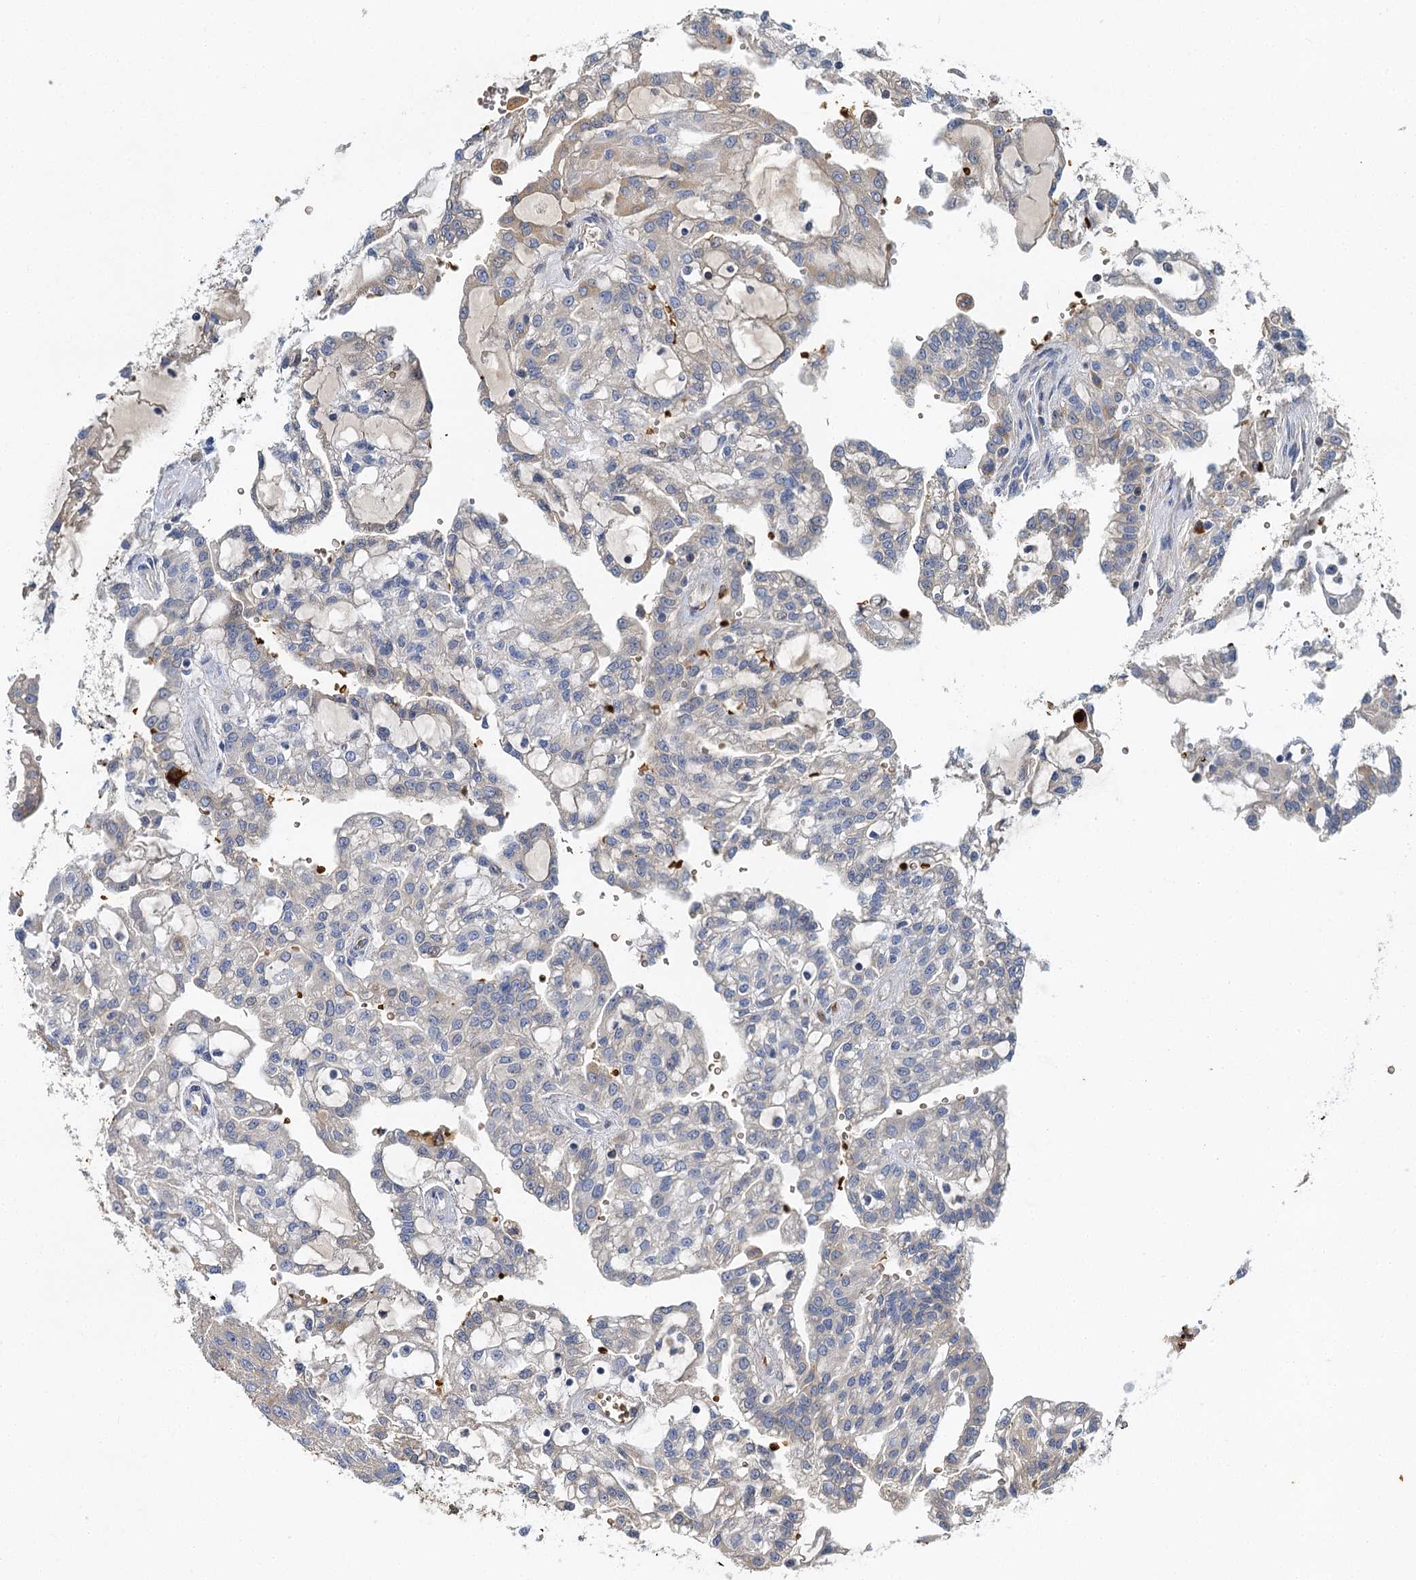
{"staining": {"intensity": "moderate", "quantity": "<25%", "location": "cytoplasmic/membranous"}, "tissue": "renal cancer", "cell_type": "Tumor cells", "image_type": "cancer", "snomed": [{"axis": "morphology", "description": "Adenocarcinoma, NOS"}, {"axis": "topography", "description": "Kidney"}], "caption": "This is an image of IHC staining of renal adenocarcinoma, which shows moderate staining in the cytoplasmic/membranous of tumor cells.", "gene": "BCS1L", "patient": {"sex": "male", "age": 63}}